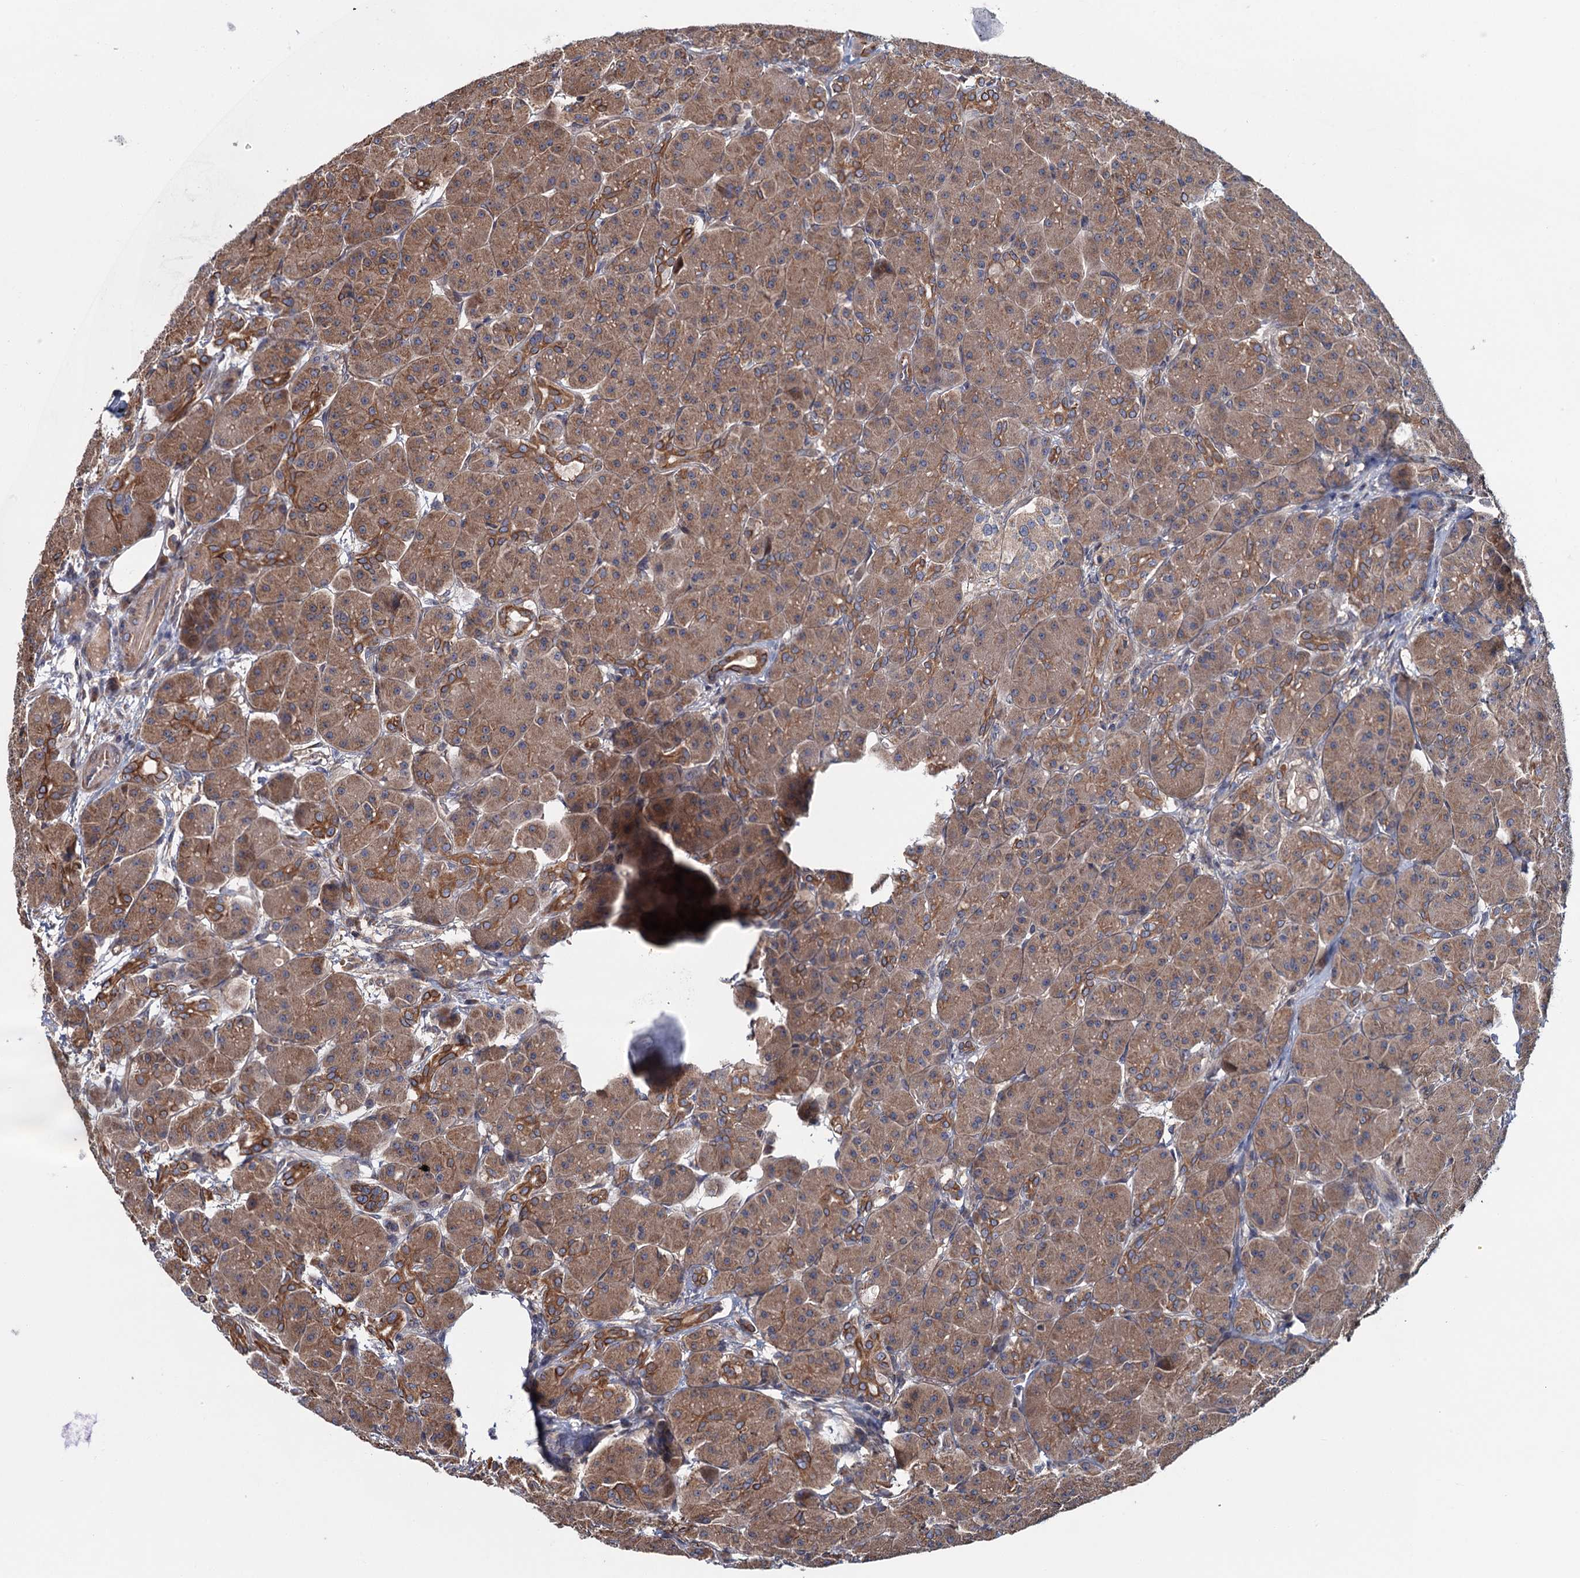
{"staining": {"intensity": "moderate", "quantity": ">75%", "location": "cytoplasmic/membranous"}, "tissue": "pancreas", "cell_type": "Exocrine glandular cells", "image_type": "normal", "snomed": [{"axis": "morphology", "description": "Normal tissue, NOS"}, {"axis": "topography", "description": "Pancreas"}], "caption": "IHC of normal human pancreas shows medium levels of moderate cytoplasmic/membranous expression in approximately >75% of exocrine glandular cells. (Stains: DAB in brown, nuclei in blue, Microscopy: brightfield microscopy at high magnification).", "gene": "MTRR", "patient": {"sex": "male", "age": 63}}